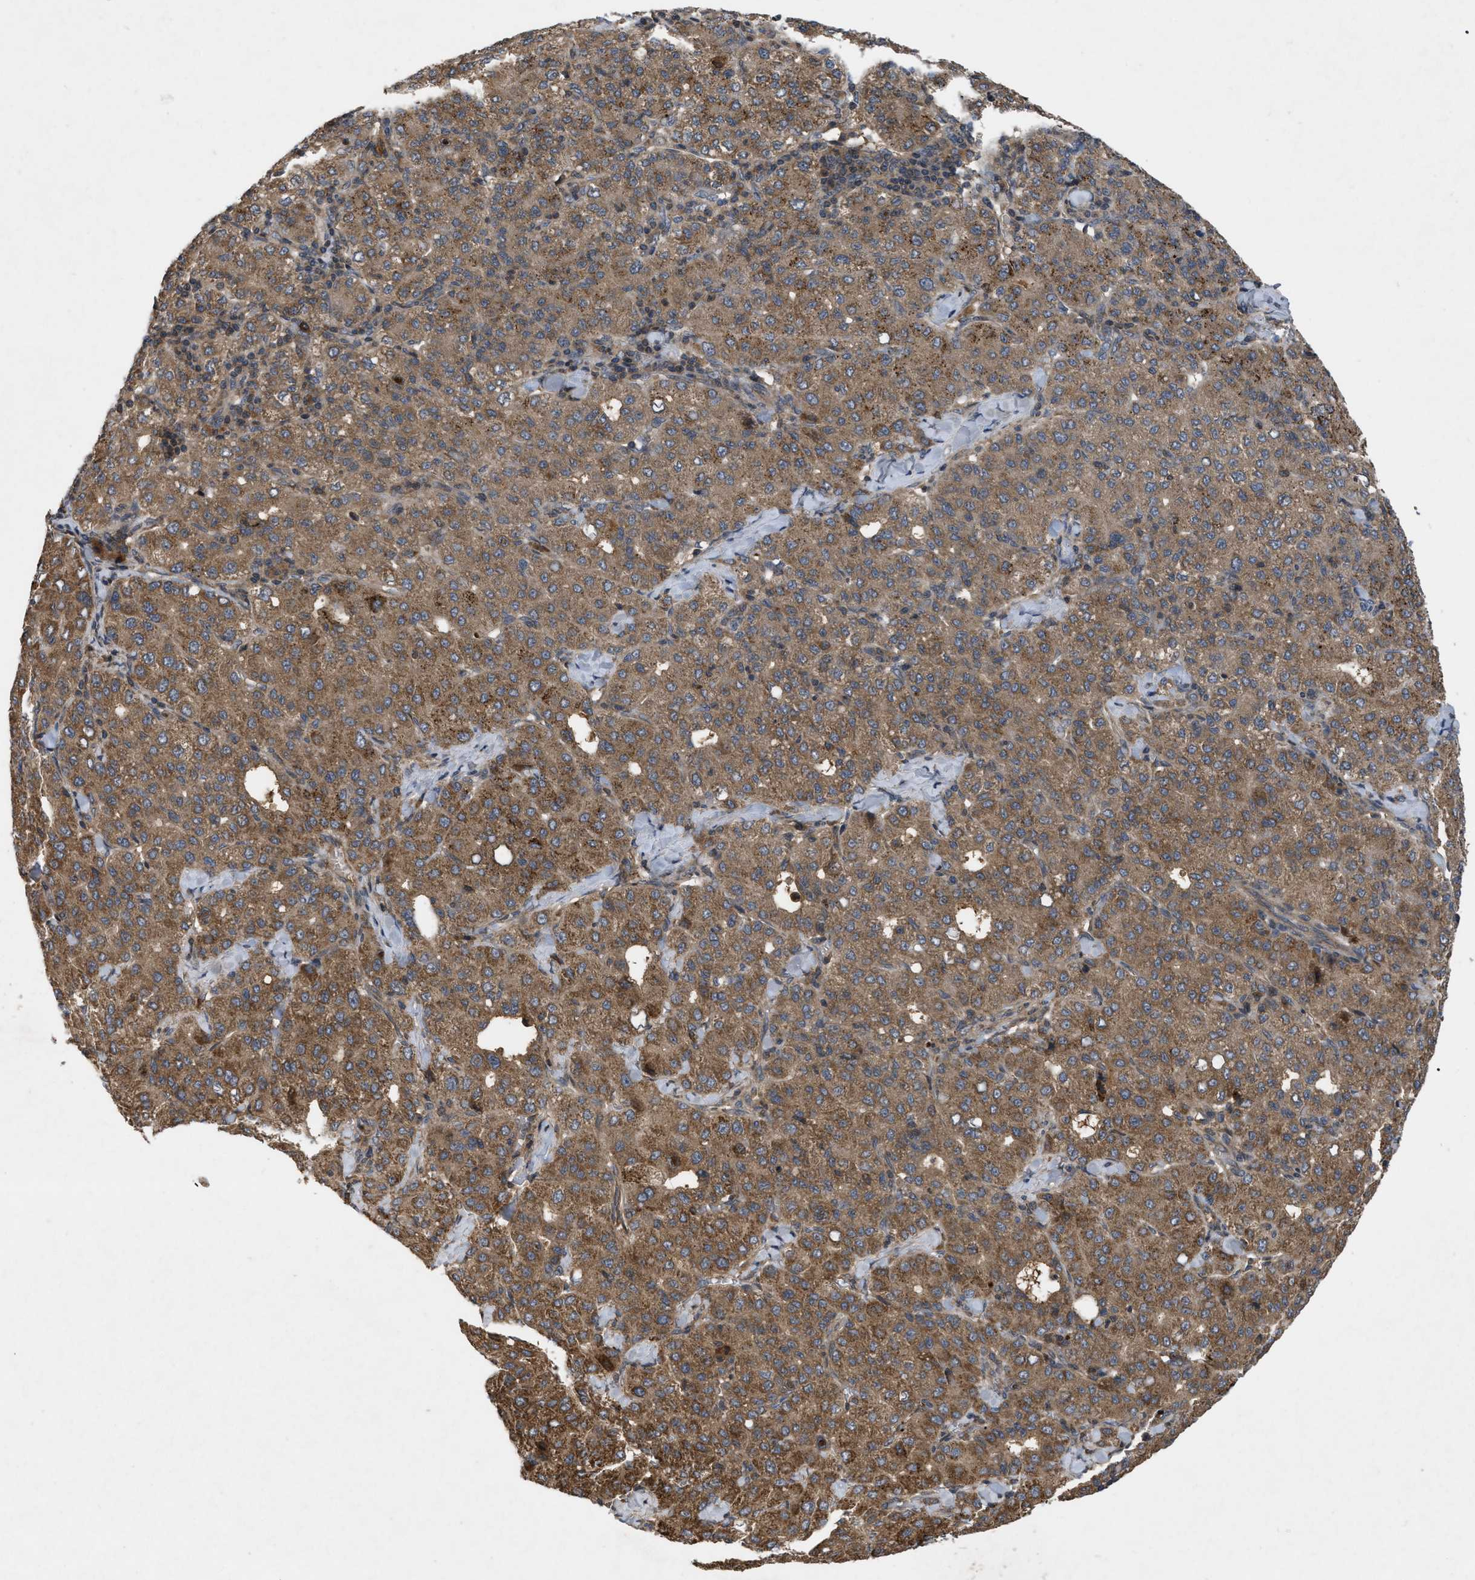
{"staining": {"intensity": "moderate", "quantity": ">75%", "location": "cytoplasmic/membranous"}, "tissue": "liver cancer", "cell_type": "Tumor cells", "image_type": "cancer", "snomed": [{"axis": "morphology", "description": "Carcinoma, Hepatocellular, NOS"}, {"axis": "topography", "description": "Liver"}], "caption": "DAB (3,3'-diaminobenzidine) immunohistochemical staining of human liver cancer demonstrates moderate cytoplasmic/membranous protein expression in about >75% of tumor cells. (Brightfield microscopy of DAB IHC at high magnification).", "gene": "RAB2A", "patient": {"sex": "male", "age": 65}}